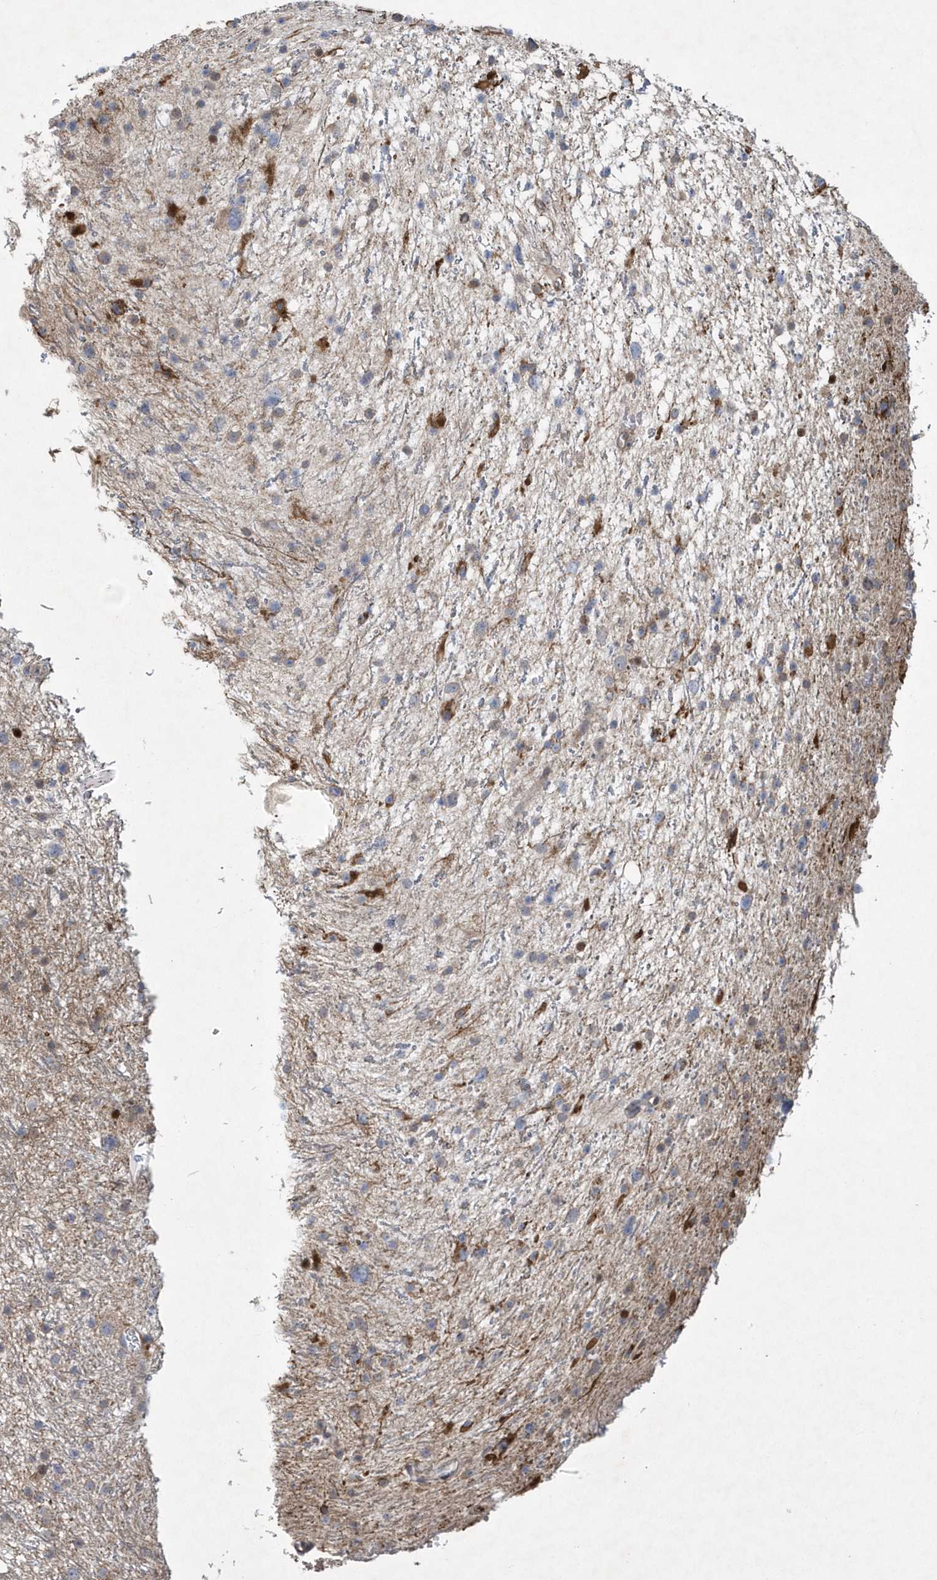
{"staining": {"intensity": "weak", "quantity": "<25%", "location": "cytoplasmic/membranous"}, "tissue": "glioma", "cell_type": "Tumor cells", "image_type": "cancer", "snomed": [{"axis": "morphology", "description": "Glioma, malignant, Low grade"}, {"axis": "topography", "description": "Cerebral cortex"}], "caption": "Tumor cells are negative for protein expression in human low-grade glioma (malignant).", "gene": "N4BP2", "patient": {"sex": "female", "age": 39}}